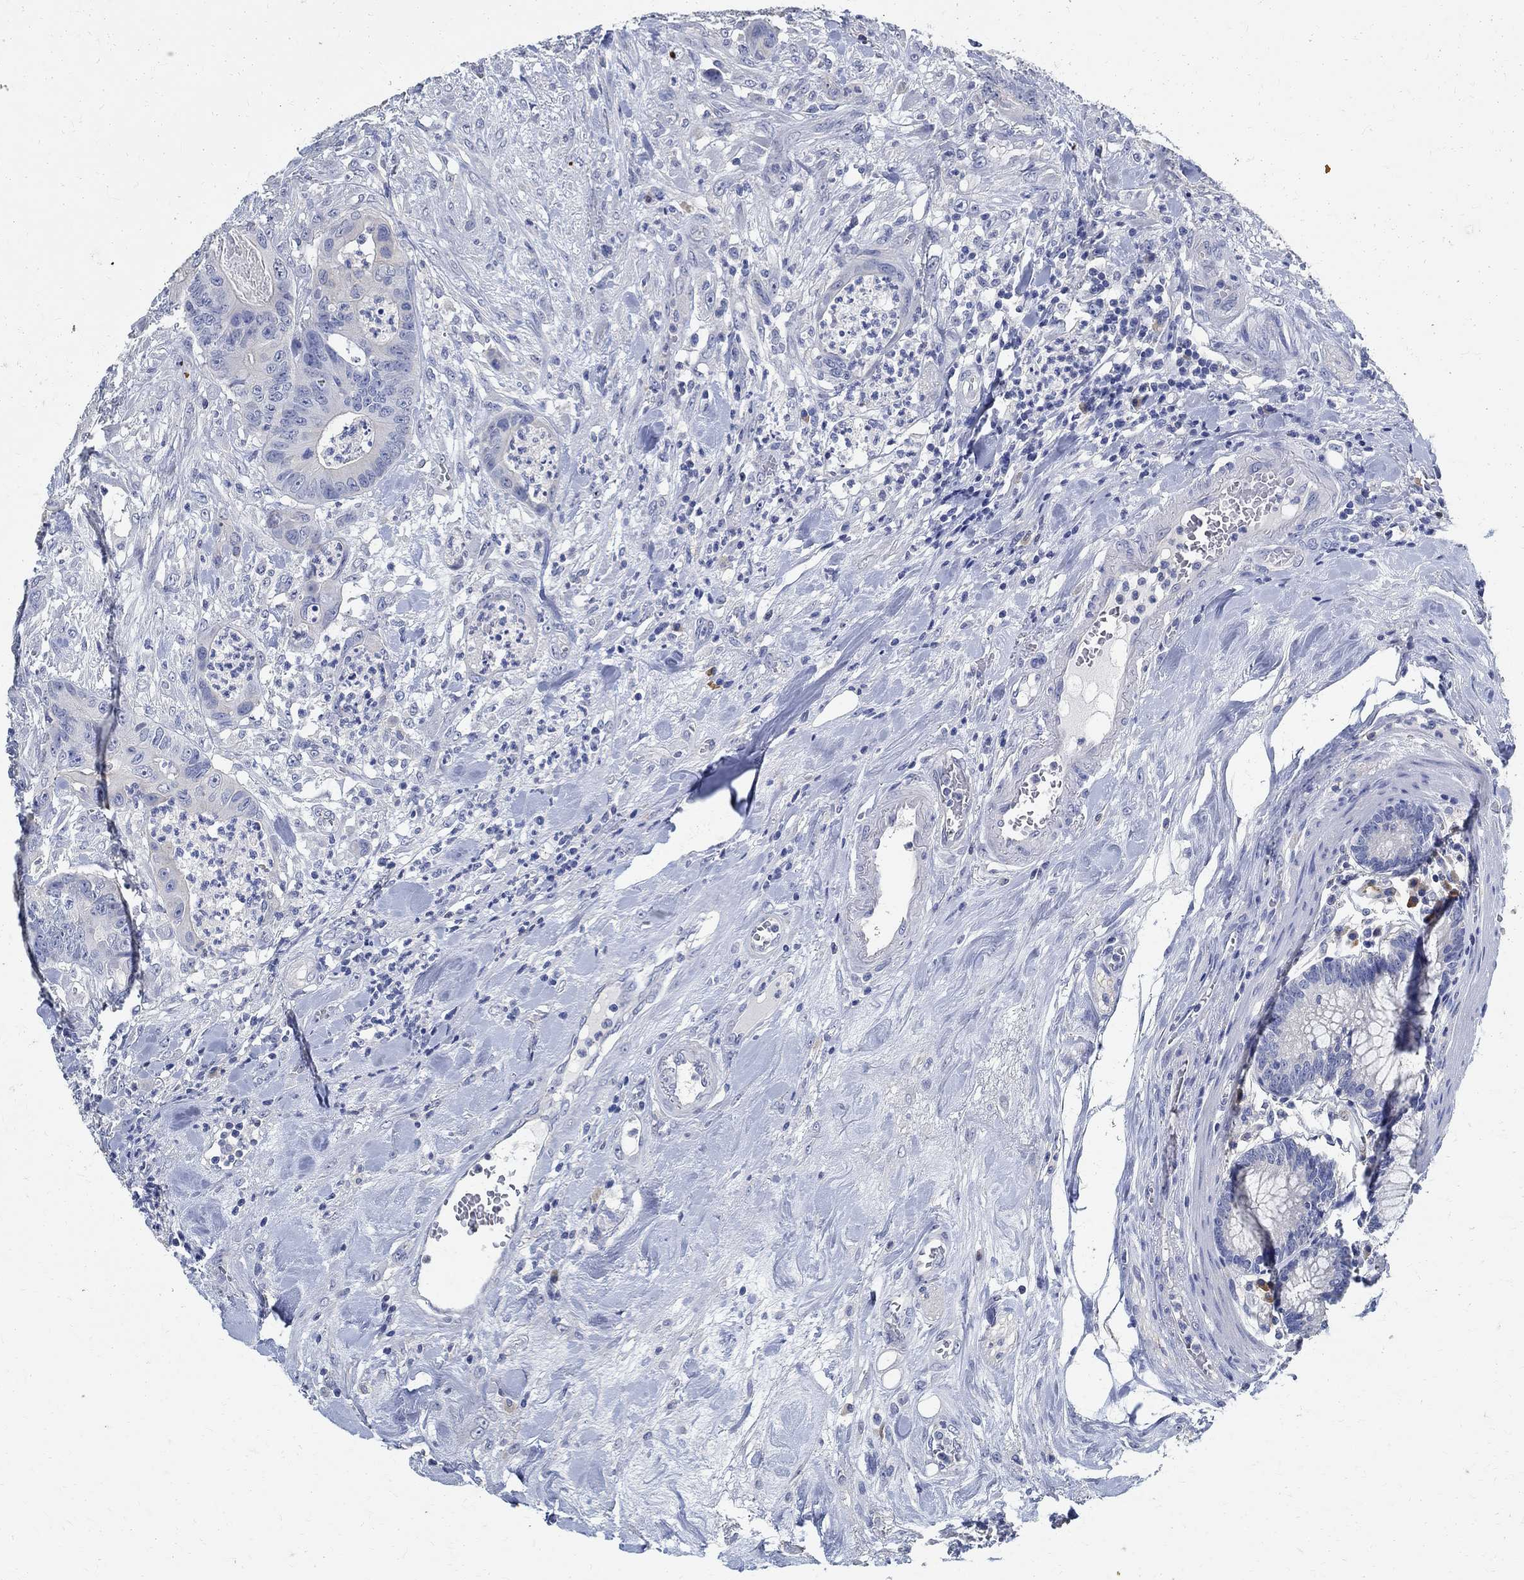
{"staining": {"intensity": "negative", "quantity": "none", "location": "none"}, "tissue": "colorectal cancer", "cell_type": "Tumor cells", "image_type": "cancer", "snomed": [{"axis": "morphology", "description": "Adenocarcinoma, NOS"}, {"axis": "topography", "description": "Colon"}], "caption": "Immunohistochemical staining of human adenocarcinoma (colorectal) reveals no significant expression in tumor cells.", "gene": "PRX", "patient": {"sex": "male", "age": 84}}